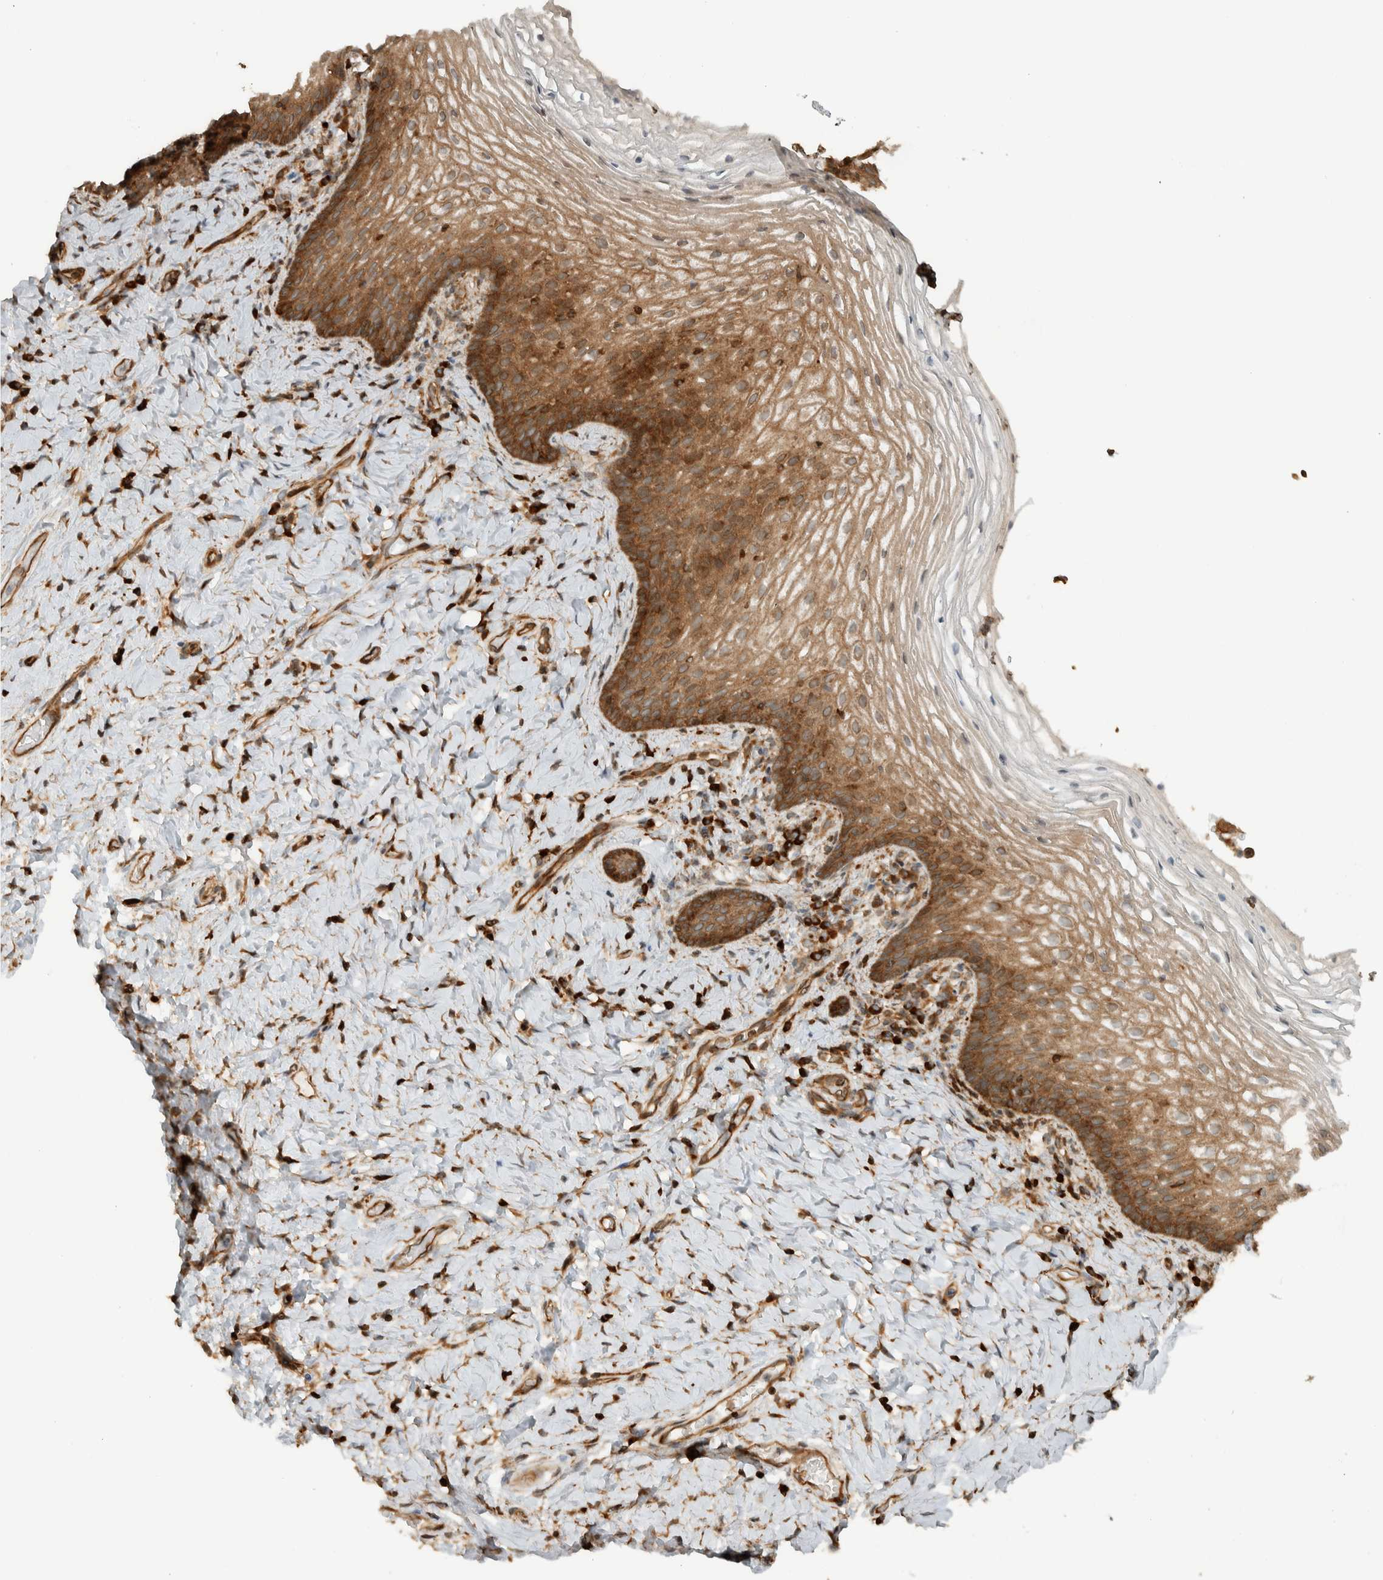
{"staining": {"intensity": "moderate", "quantity": ">75%", "location": "cytoplasmic/membranous"}, "tissue": "vagina", "cell_type": "Squamous epithelial cells", "image_type": "normal", "snomed": [{"axis": "morphology", "description": "Normal tissue, NOS"}, {"axis": "topography", "description": "Vagina"}], "caption": "About >75% of squamous epithelial cells in unremarkable vagina exhibit moderate cytoplasmic/membranous protein staining as visualized by brown immunohistochemical staining.", "gene": "CNTROB", "patient": {"sex": "female", "age": 60}}